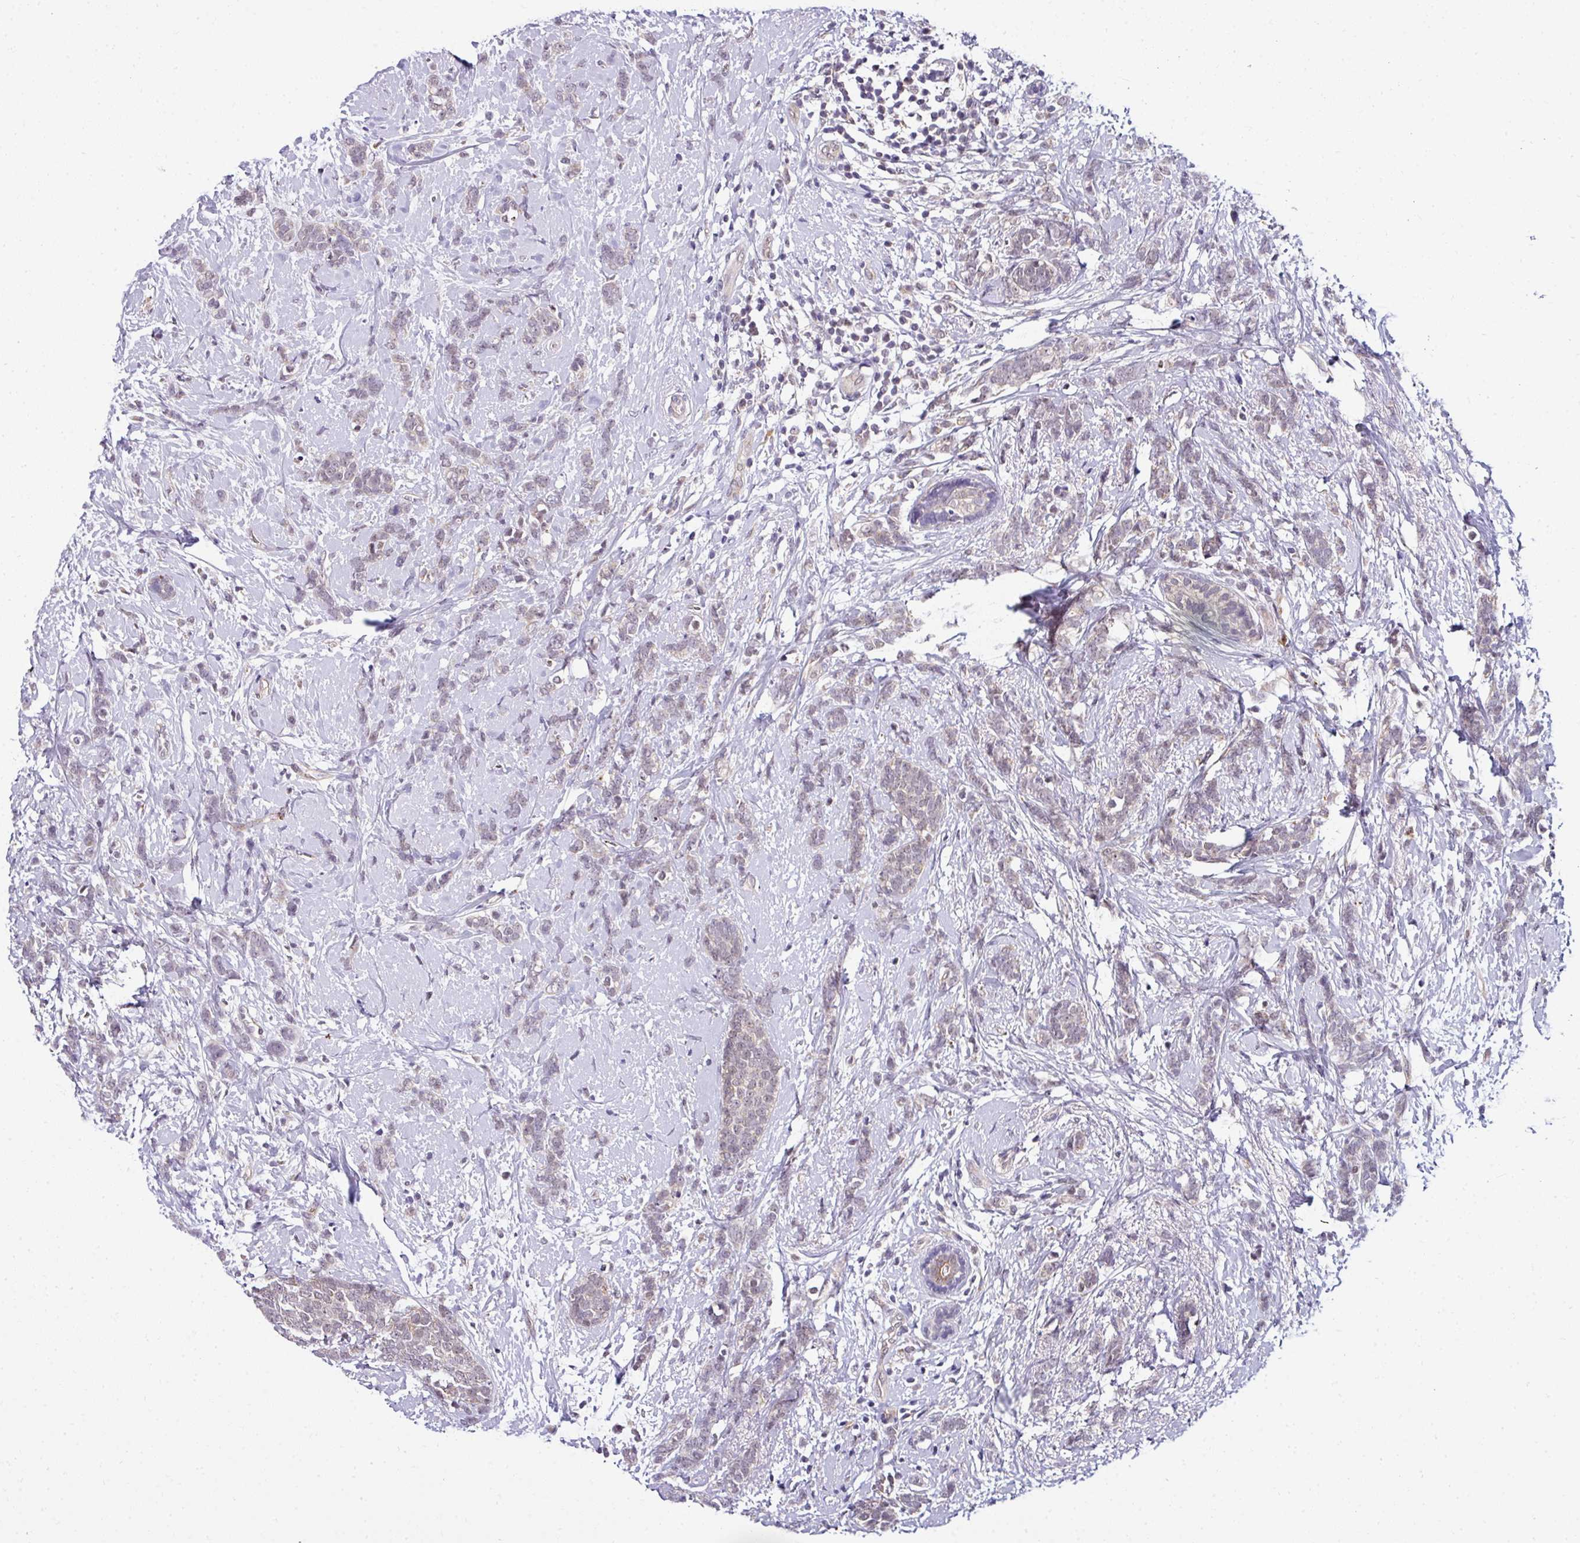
{"staining": {"intensity": "negative", "quantity": "none", "location": "none"}, "tissue": "breast cancer", "cell_type": "Tumor cells", "image_type": "cancer", "snomed": [{"axis": "morphology", "description": "Lobular carcinoma"}, {"axis": "topography", "description": "Breast"}], "caption": "Breast cancer stained for a protein using immunohistochemistry exhibits no positivity tumor cells.", "gene": "NAPSA", "patient": {"sex": "female", "age": 58}}